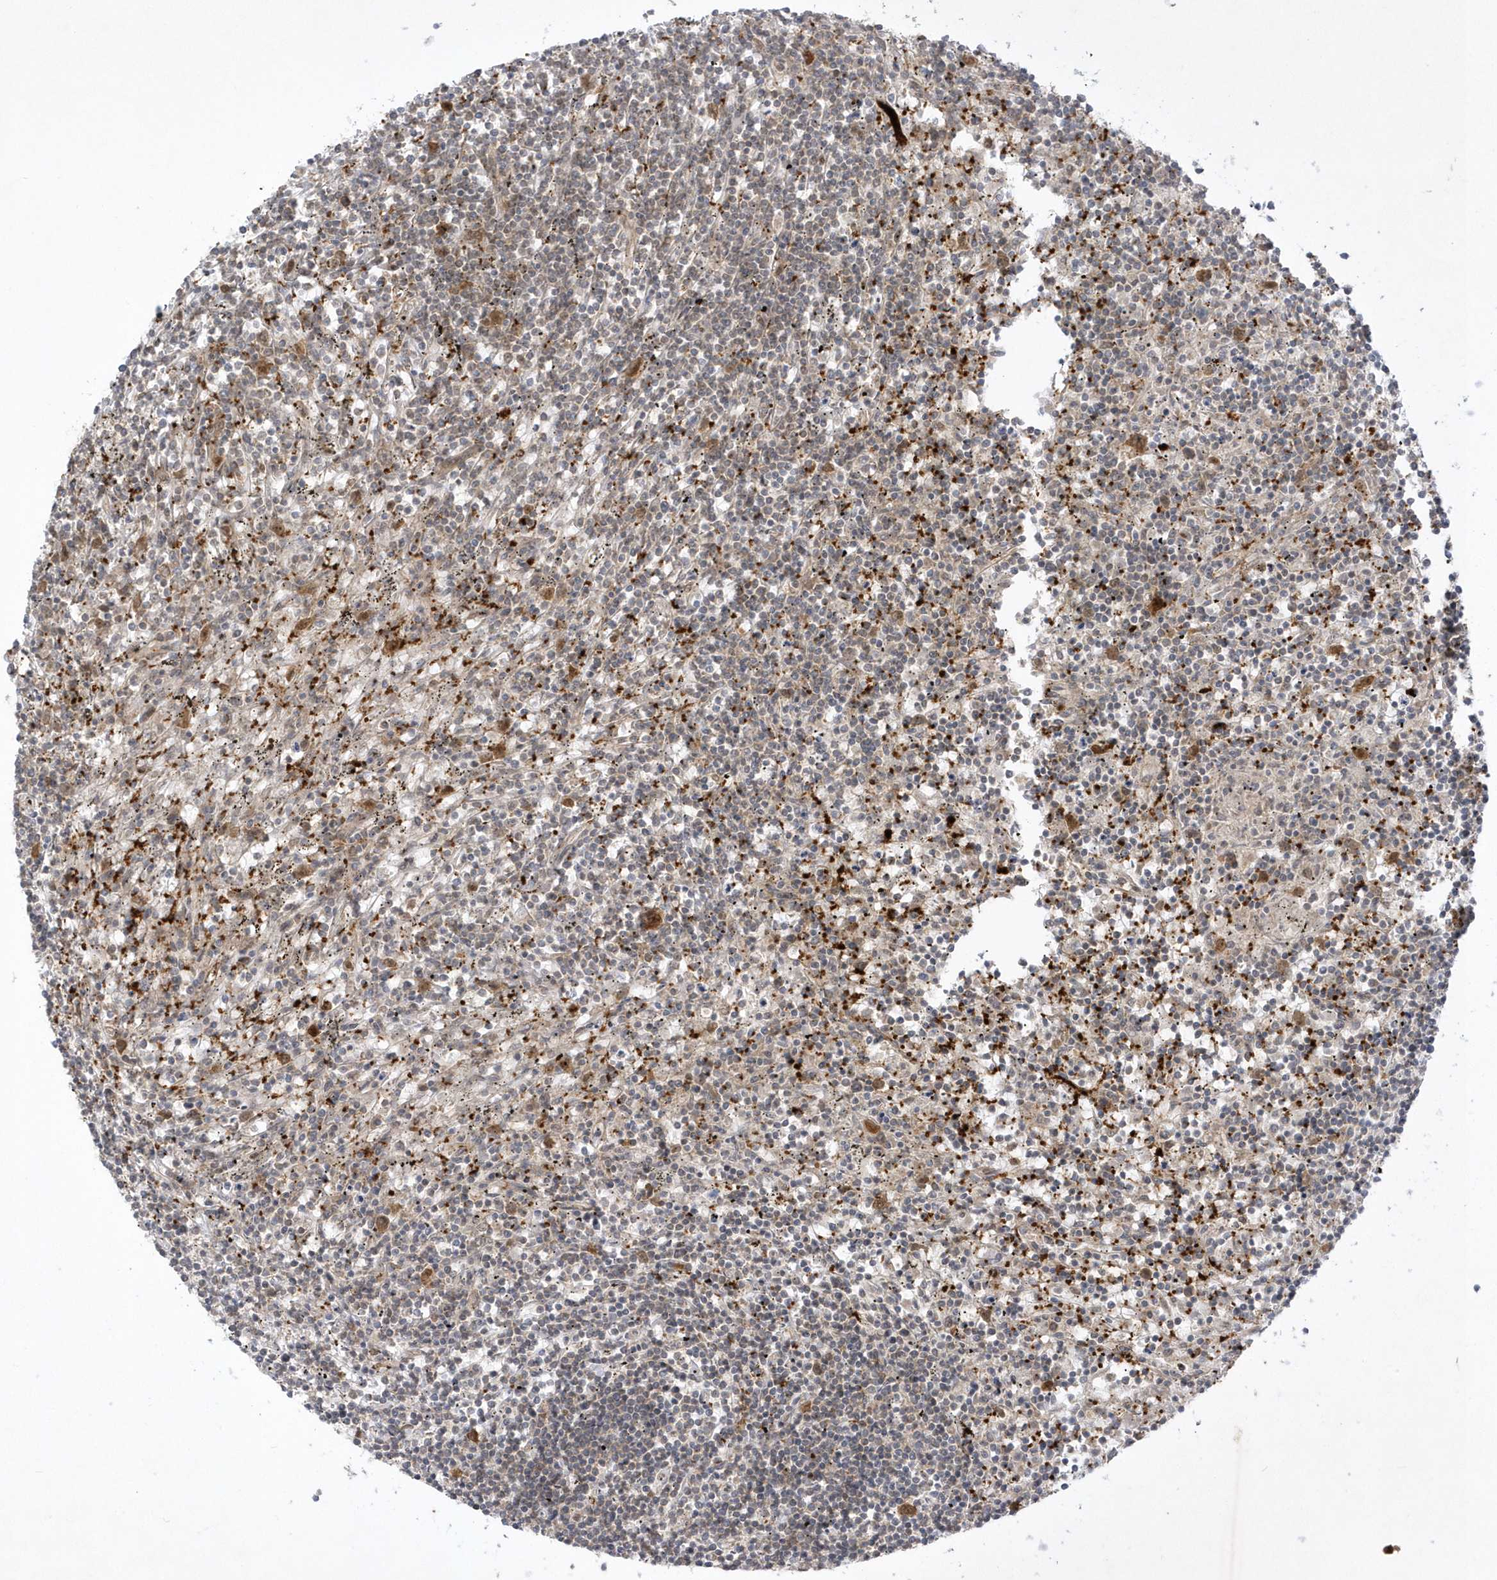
{"staining": {"intensity": "weak", "quantity": "<25%", "location": "cytoplasmic/membranous,nuclear"}, "tissue": "lymphoma", "cell_type": "Tumor cells", "image_type": "cancer", "snomed": [{"axis": "morphology", "description": "Malignant lymphoma, non-Hodgkin's type, Low grade"}, {"axis": "topography", "description": "Spleen"}], "caption": "High magnification brightfield microscopy of malignant lymphoma, non-Hodgkin's type (low-grade) stained with DAB (3,3'-diaminobenzidine) (brown) and counterstained with hematoxylin (blue): tumor cells show no significant positivity.", "gene": "NAF1", "patient": {"sex": "male", "age": 76}}